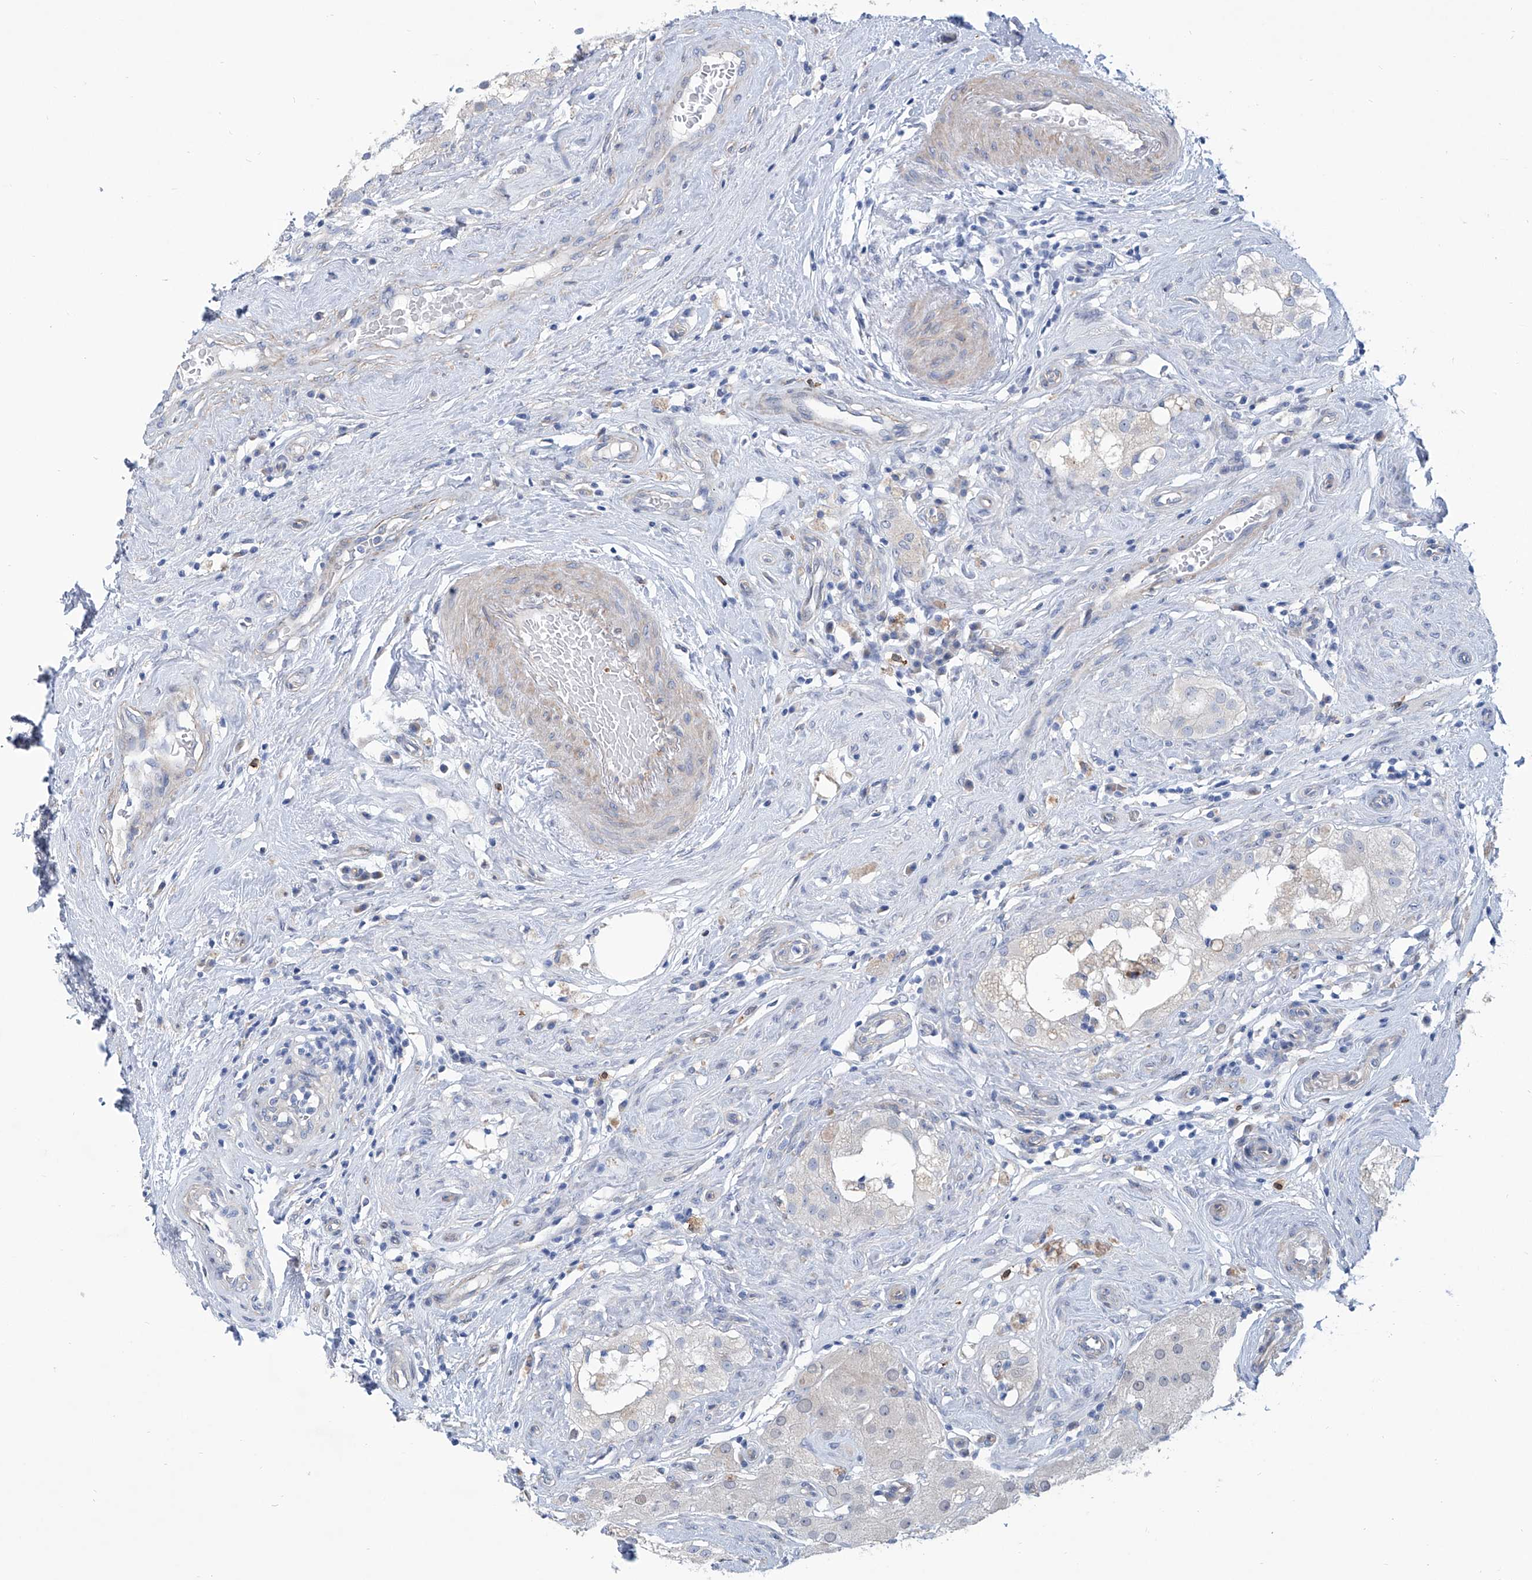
{"staining": {"intensity": "negative", "quantity": "none", "location": "none"}, "tissue": "testis", "cell_type": "Cells in seminiferous ducts", "image_type": "normal", "snomed": [{"axis": "morphology", "description": "Normal tissue, NOS"}, {"axis": "topography", "description": "Testis"}], "caption": "Human testis stained for a protein using immunohistochemistry reveals no expression in cells in seminiferous ducts.", "gene": "TNN", "patient": {"sex": "male", "age": 84}}